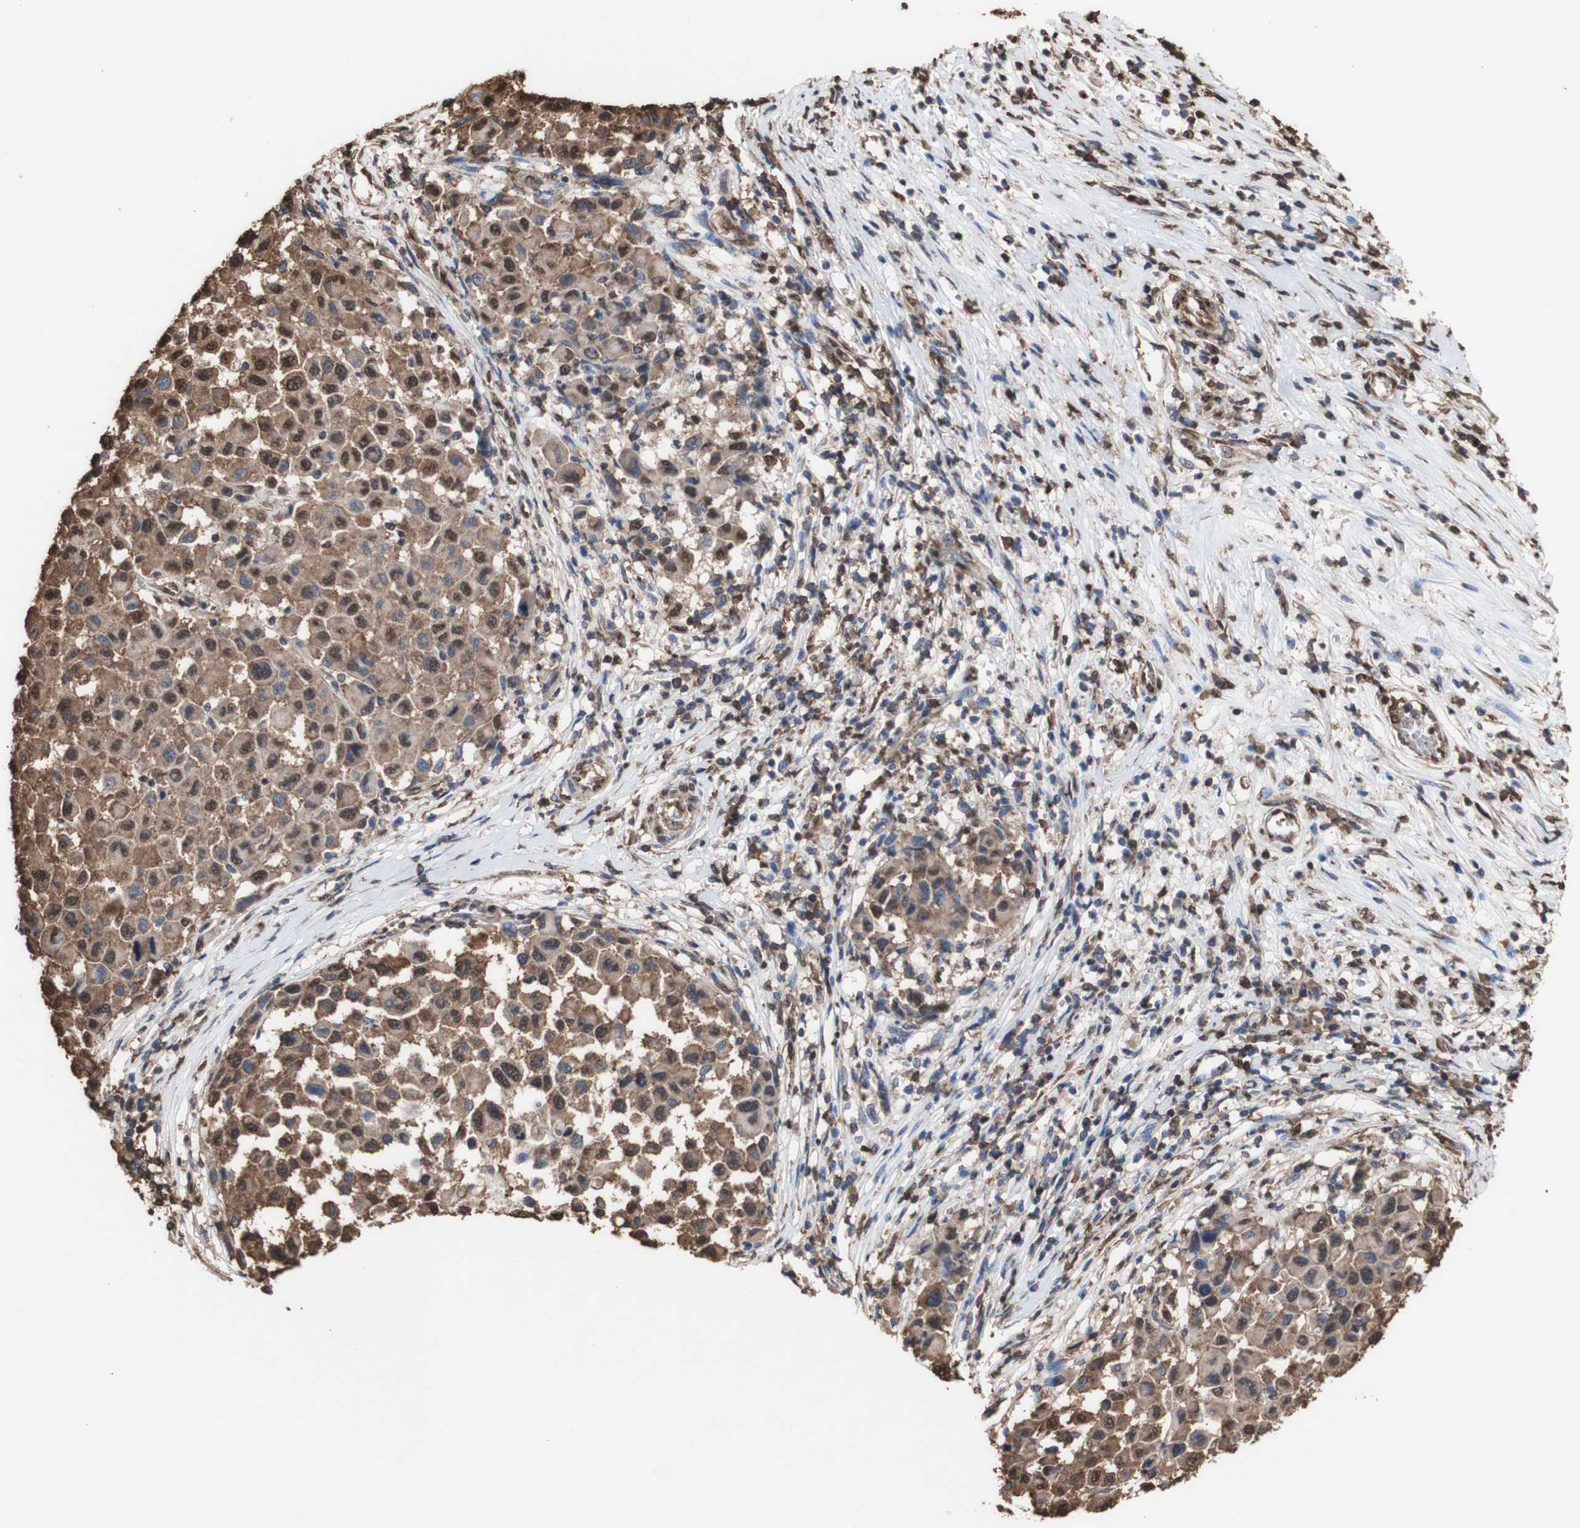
{"staining": {"intensity": "strong", "quantity": ">75%", "location": "cytoplasmic/membranous,nuclear"}, "tissue": "melanoma", "cell_type": "Tumor cells", "image_type": "cancer", "snomed": [{"axis": "morphology", "description": "Malignant melanoma, Metastatic site"}, {"axis": "topography", "description": "Lymph node"}], "caption": "Malignant melanoma (metastatic site) stained for a protein shows strong cytoplasmic/membranous and nuclear positivity in tumor cells. (DAB (3,3'-diaminobenzidine) = brown stain, brightfield microscopy at high magnification).", "gene": "PIDD1", "patient": {"sex": "male", "age": 61}}